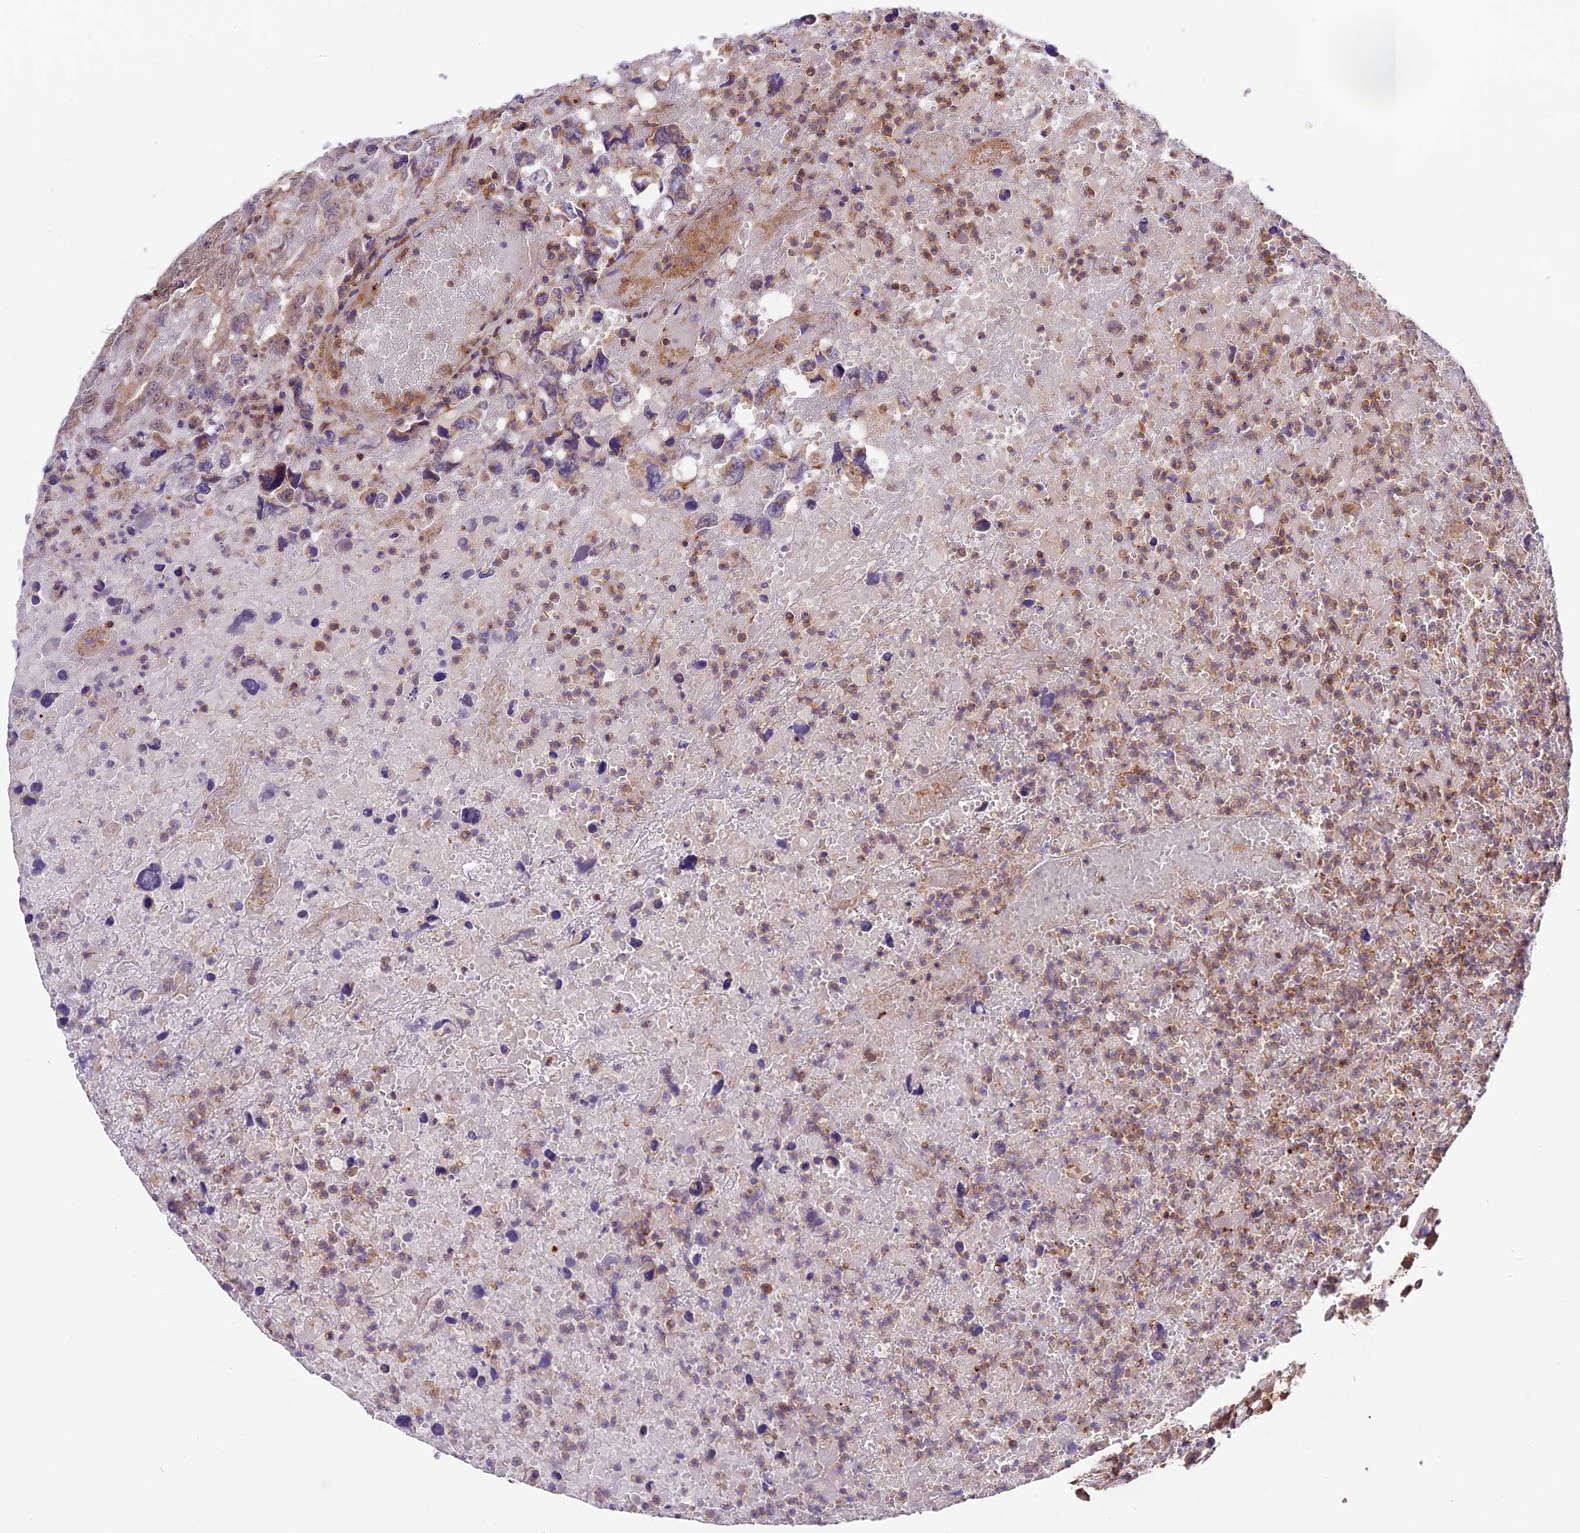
{"staining": {"intensity": "moderate", "quantity": "<25%", "location": "cytoplasmic/membranous"}, "tissue": "testis cancer", "cell_type": "Tumor cells", "image_type": "cancer", "snomed": [{"axis": "morphology", "description": "Carcinoma, Embryonal, NOS"}, {"axis": "topography", "description": "Testis"}], "caption": "Moderate cytoplasmic/membranous protein staining is seen in approximately <25% of tumor cells in embryonal carcinoma (testis).", "gene": "SKIDA1", "patient": {"sex": "male", "age": 45}}